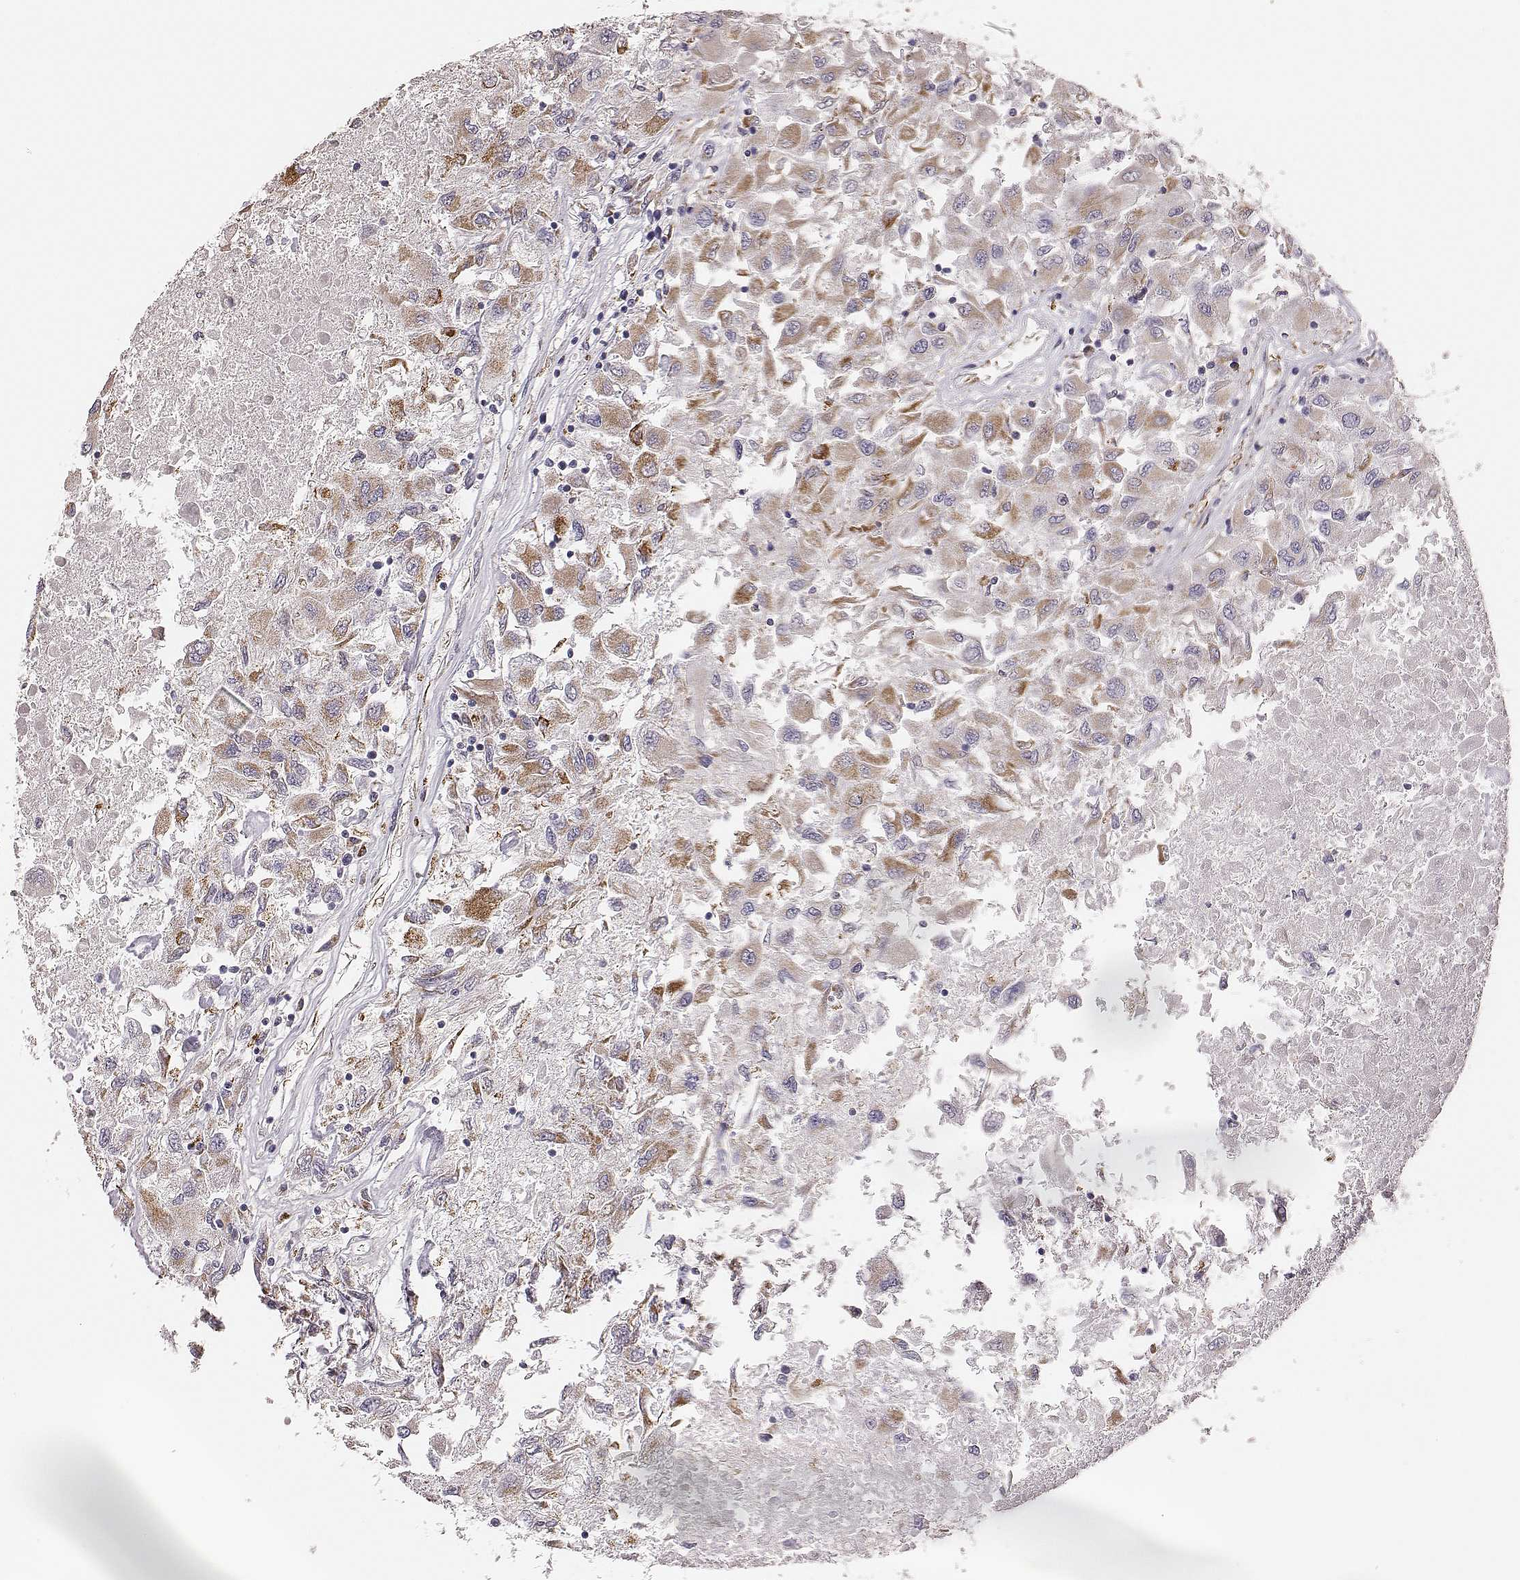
{"staining": {"intensity": "moderate", "quantity": ">75%", "location": "cytoplasmic/membranous"}, "tissue": "renal cancer", "cell_type": "Tumor cells", "image_type": "cancer", "snomed": [{"axis": "morphology", "description": "Adenocarcinoma, NOS"}, {"axis": "topography", "description": "Kidney"}], "caption": "Immunohistochemical staining of renal cancer (adenocarcinoma) shows medium levels of moderate cytoplasmic/membranous protein staining in approximately >75% of tumor cells.", "gene": "TUFM", "patient": {"sex": "female", "age": 76}}